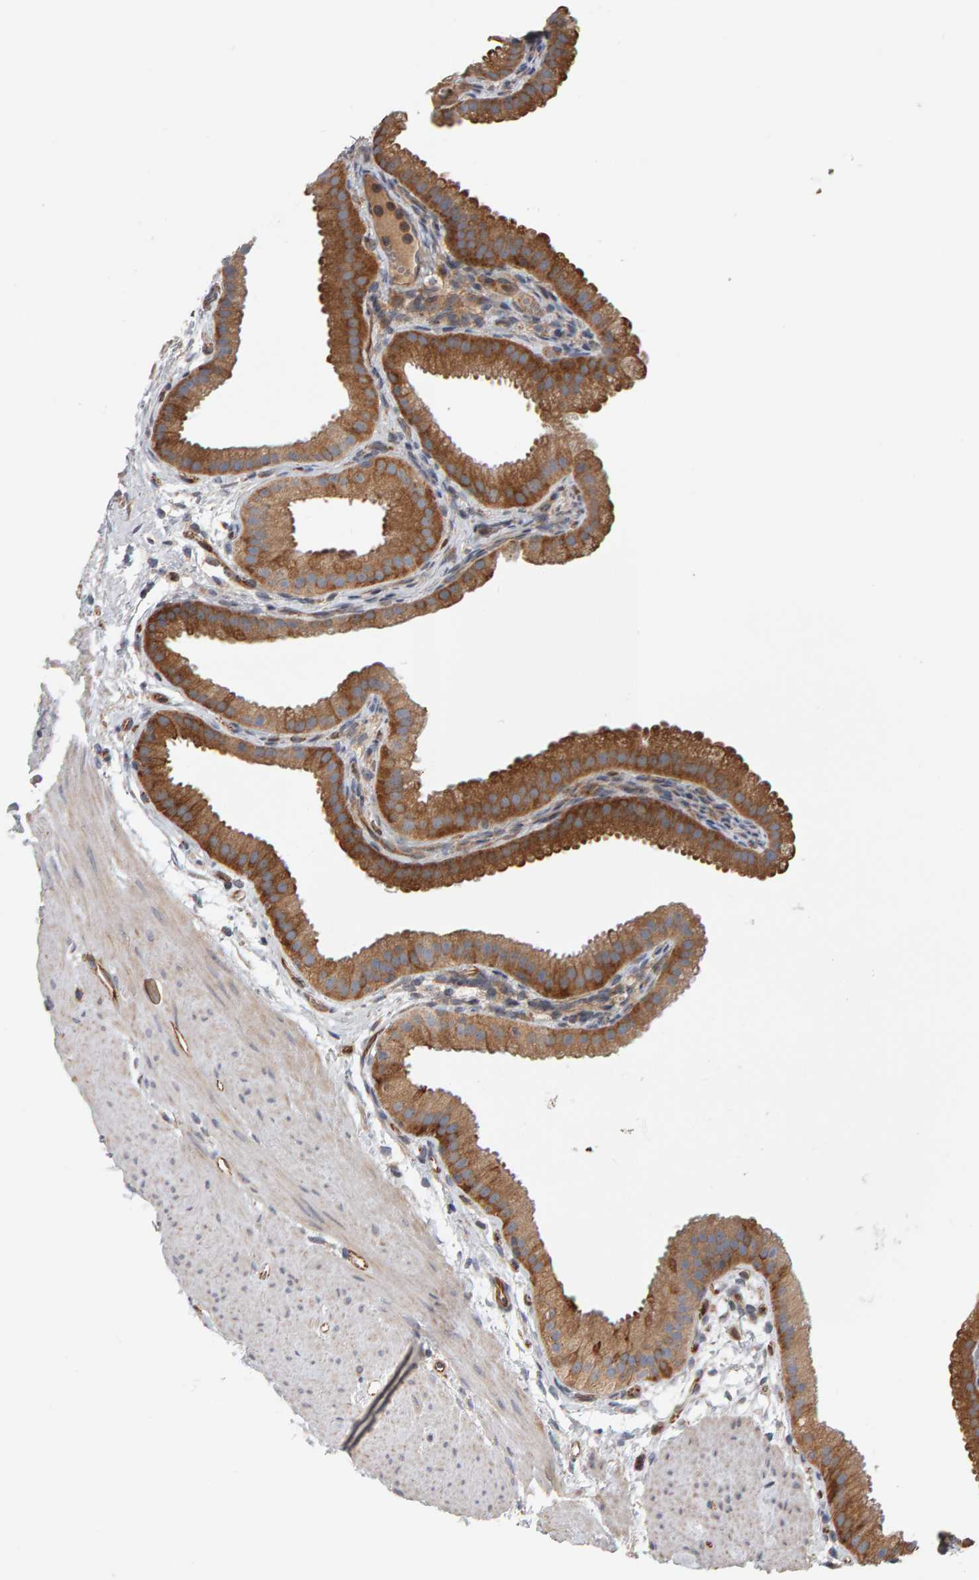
{"staining": {"intensity": "moderate", "quantity": ">75%", "location": "cytoplasmic/membranous"}, "tissue": "gallbladder", "cell_type": "Glandular cells", "image_type": "normal", "snomed": [{"axis": "morphology", "description": "Normal tissue, NOS"}, {"axis": "topography", "description": "Gallbladder"}], "caption": "Immunohistochemical staining of benign gallbladder demonstrates >75% levels of moderate cytoplasmic/membranous protein staining in approximately >75% of glandular cells. (DAB IHC, brown staining for protein, blue staining for nuclei).", "gene": "C9orf72", "patient": {"sex": "female", "age": 64}}